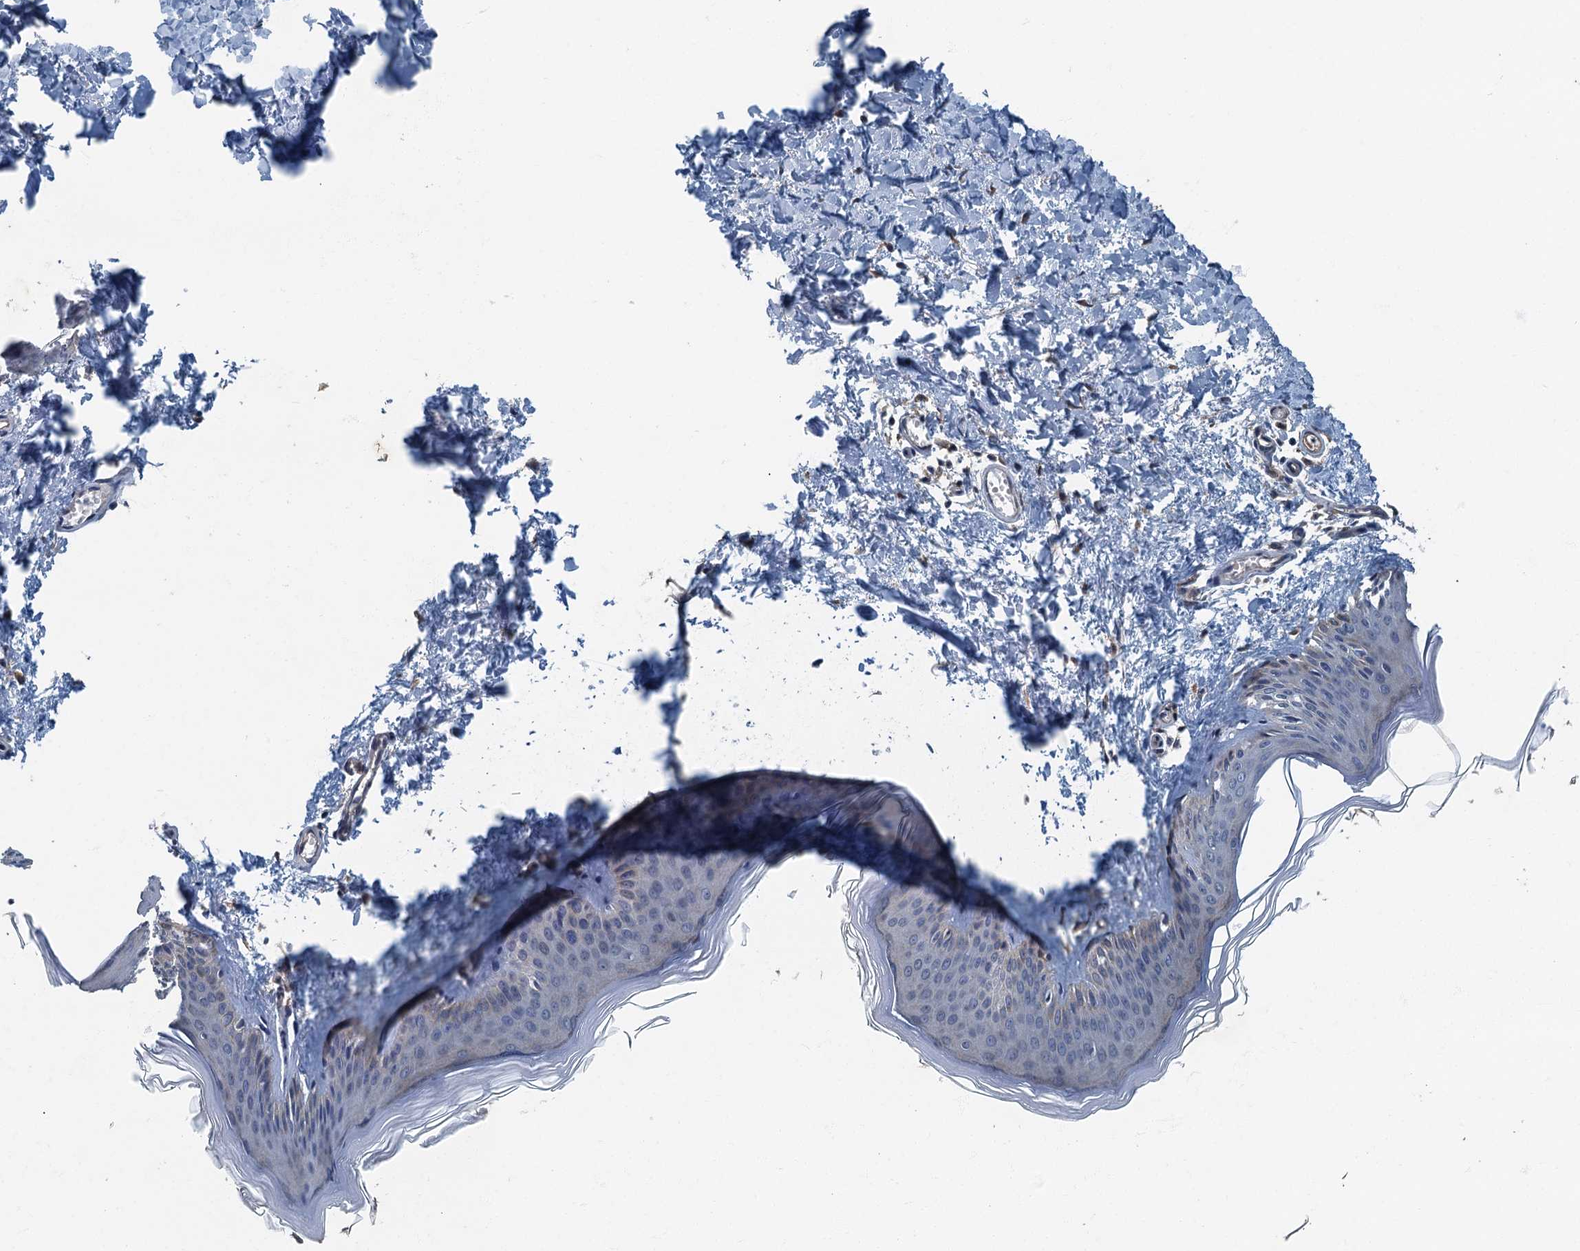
{"staining": {"intensity": "negative", "quantity": "none", "location": "none"}, "tissue": "skin", "cell_type": "Fibroblasts", "image_type": "normal", "snomed": [{"axis": "morphology", "description": "Normal tissue, NOS"}, {"axis": "topography", "description": "Skin"}], "caption": "The immunohistochemistry histopathology image has no significant staining in fibroblasts of skin.", "gene": "DDX49", "patient": {"sex": "female", "age": 27}}